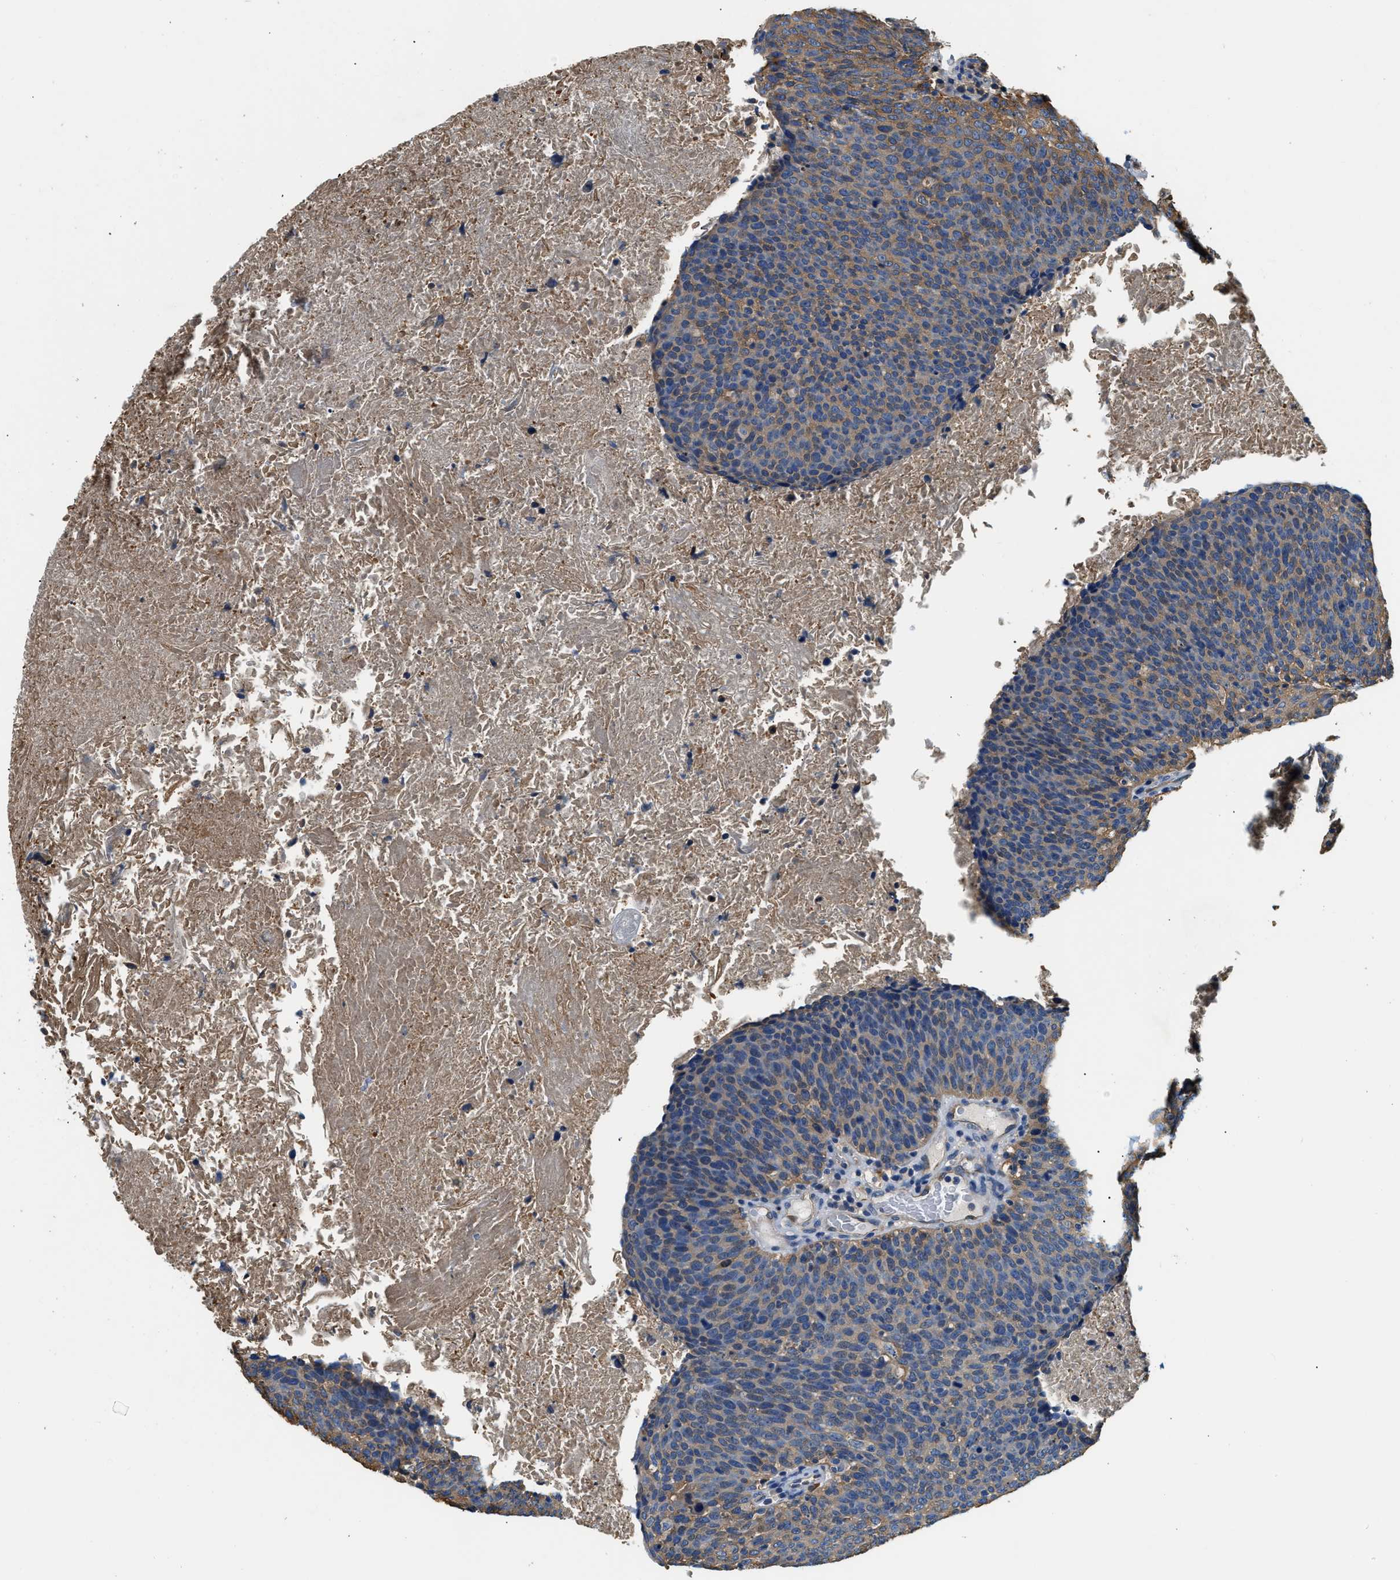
{"staining": {"intensity": "moderate", "quantity": ">75%", "location": "cytoplasmic/membranous"}, "tissue": "head and neck cancer", "cell_type": "Tumor cells", "image_type": "cancer", "snomed": [{"axis": "morphology", "description": "Squamous cell carcinoma, NOS"}, {"axis": "morphology", "description": "Squamous cell carcinoma, metastatic, NOS"}, {"axis": "topography", "description": "Lymph node"}, {"axis": "topography", "description": "Head-Neck"}], "caption": "Immunohistochemical staining of head and neck cancer exhibits medium levels of moderate cytoplasmic/membranous protein positivity in about >75% of tumor cells.", "gene": "PPP2R1B", "patient": {"sex": "male", "age": 62}}